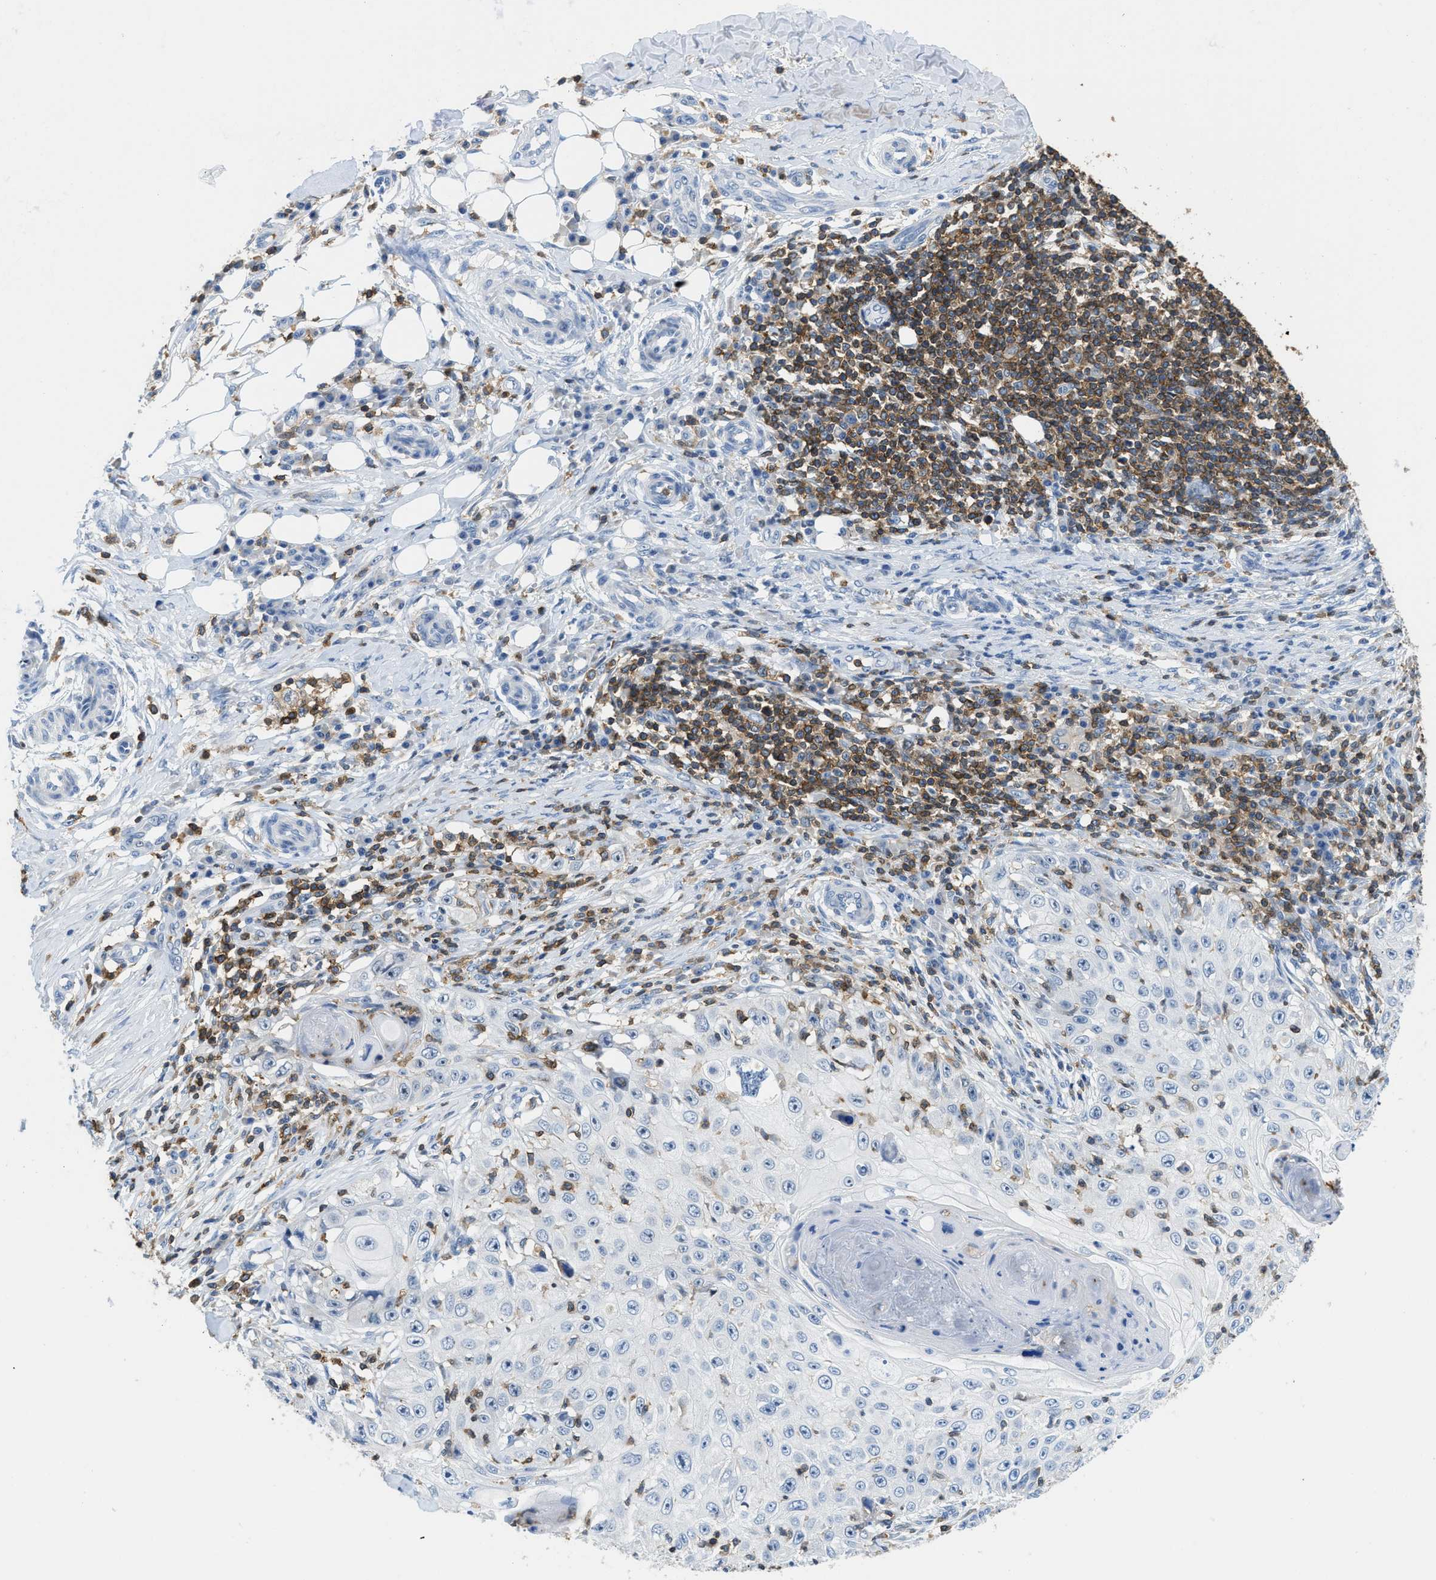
{"staining": {"intensity": "negative", "quantity": "none", "location": "none"}, "tissue": "skin cancer", "cell_type": "Tumor cells", "image_type": "cancer", "snomed": [{"axis": "morphology", "description": "Squamous cell carcinoma, NOS"}, {"axis": "topography", "description": "Skin"}], "caption": "Immunohistochemistry of skin cancer exhibits no staining in tumor cells.", "gene": "FAM151A", "patient": {"sex": "male", "age": 86}}